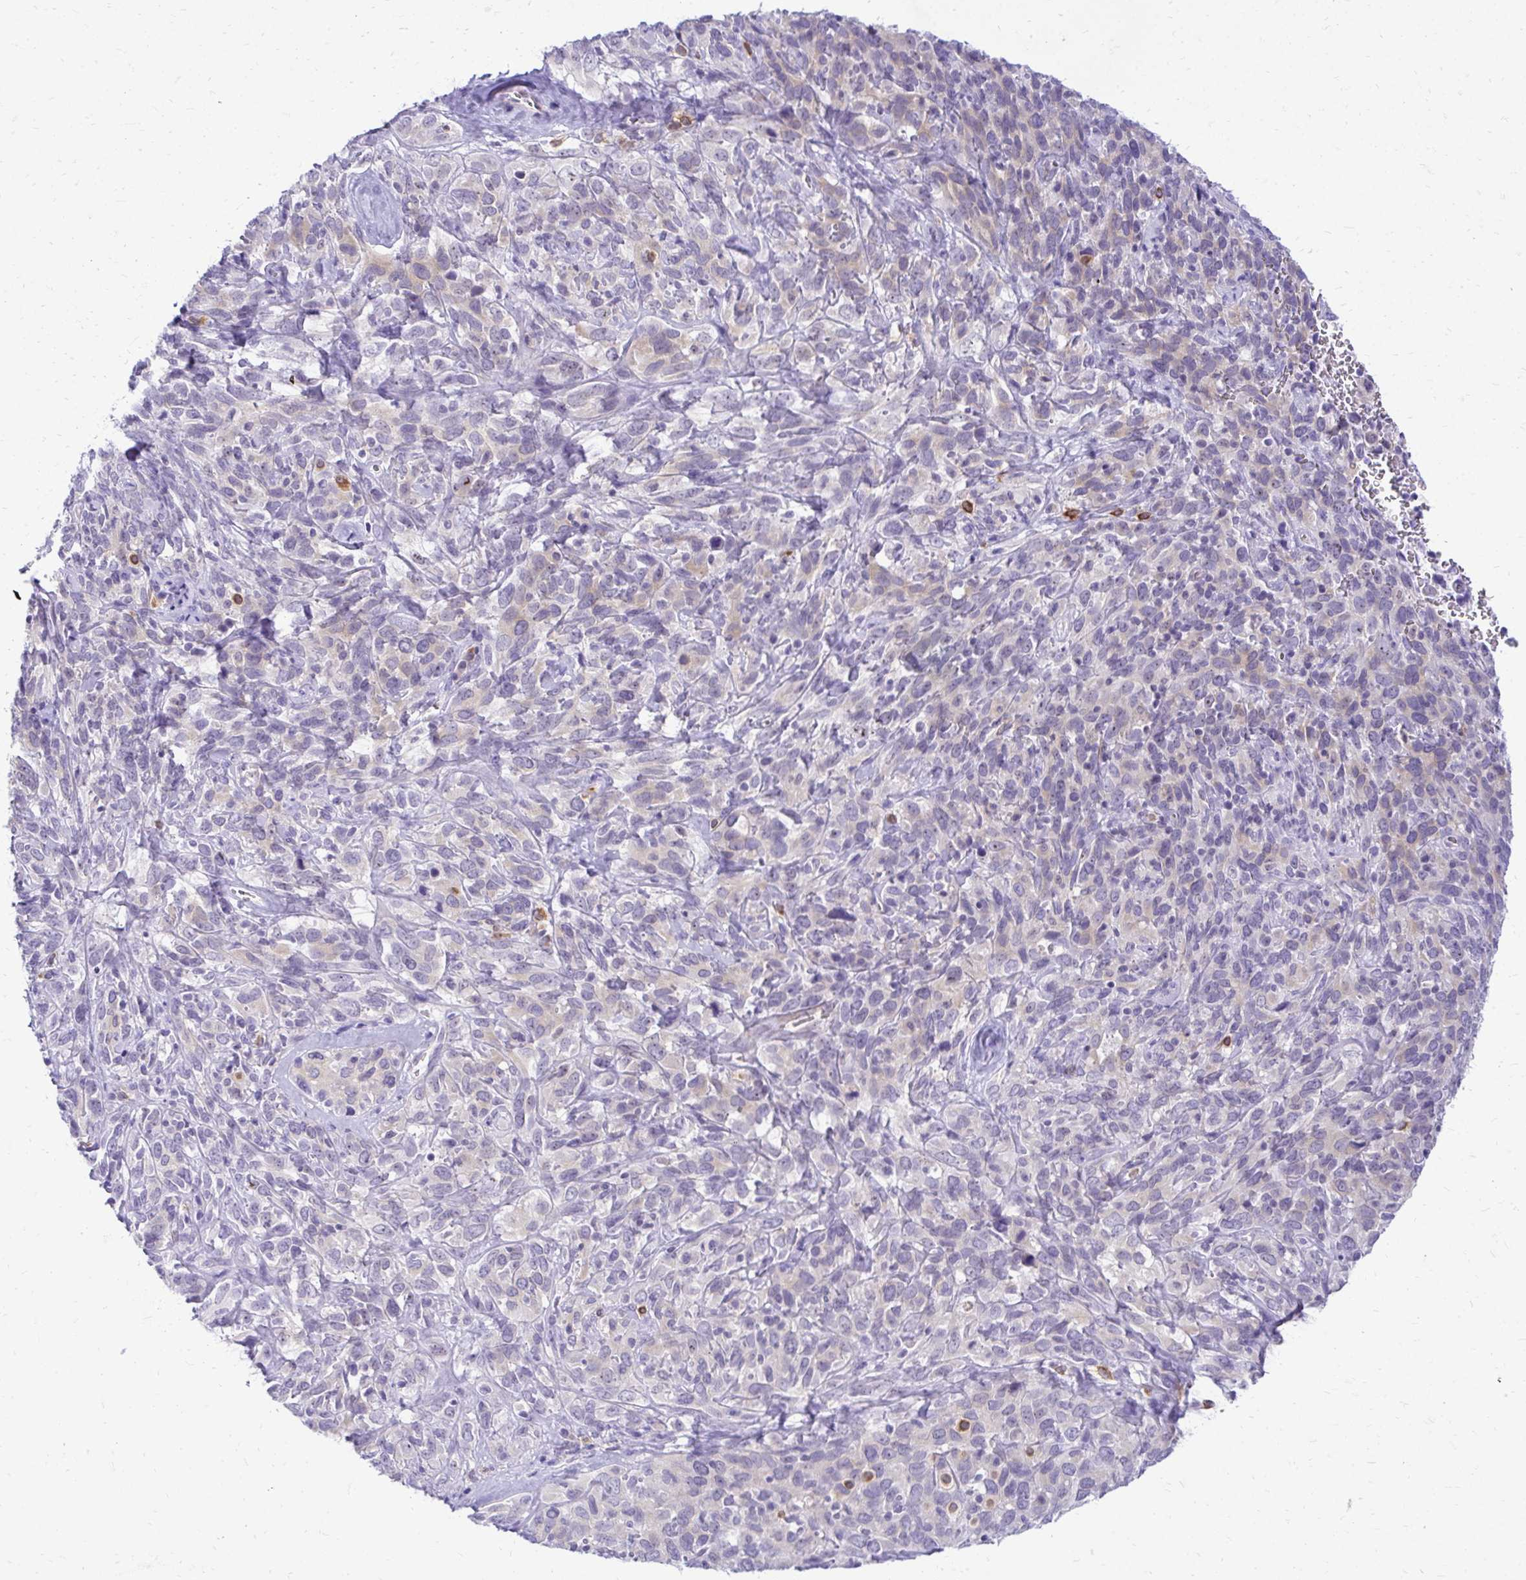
{"staining": {"intensity": "negative", "quantity": "none", "location": "none"}, "tissue": "cervical cancer", "cell_type": "Tumor cells", "image_type": "cancer", "snomed": [{"axis": "morphology", "description": "Normal tissue, NOS"}, {"axis": "morphology", "description": "Squamous cell carcinoma, NOS"}, {"axis": "topography", "description": "Cervix"}], "caption": "A high-resolution image shows IHC staining of cervical cancer (squamous cell carcinoma), which displays no significant expression in tumor cells. Brightfield microscopy of IHC stained with DAB (brown) and hematoxylin (blue), captured at high magnification.", "gene": "NIFK", "patient": {"sex": "female", "age": 51}}